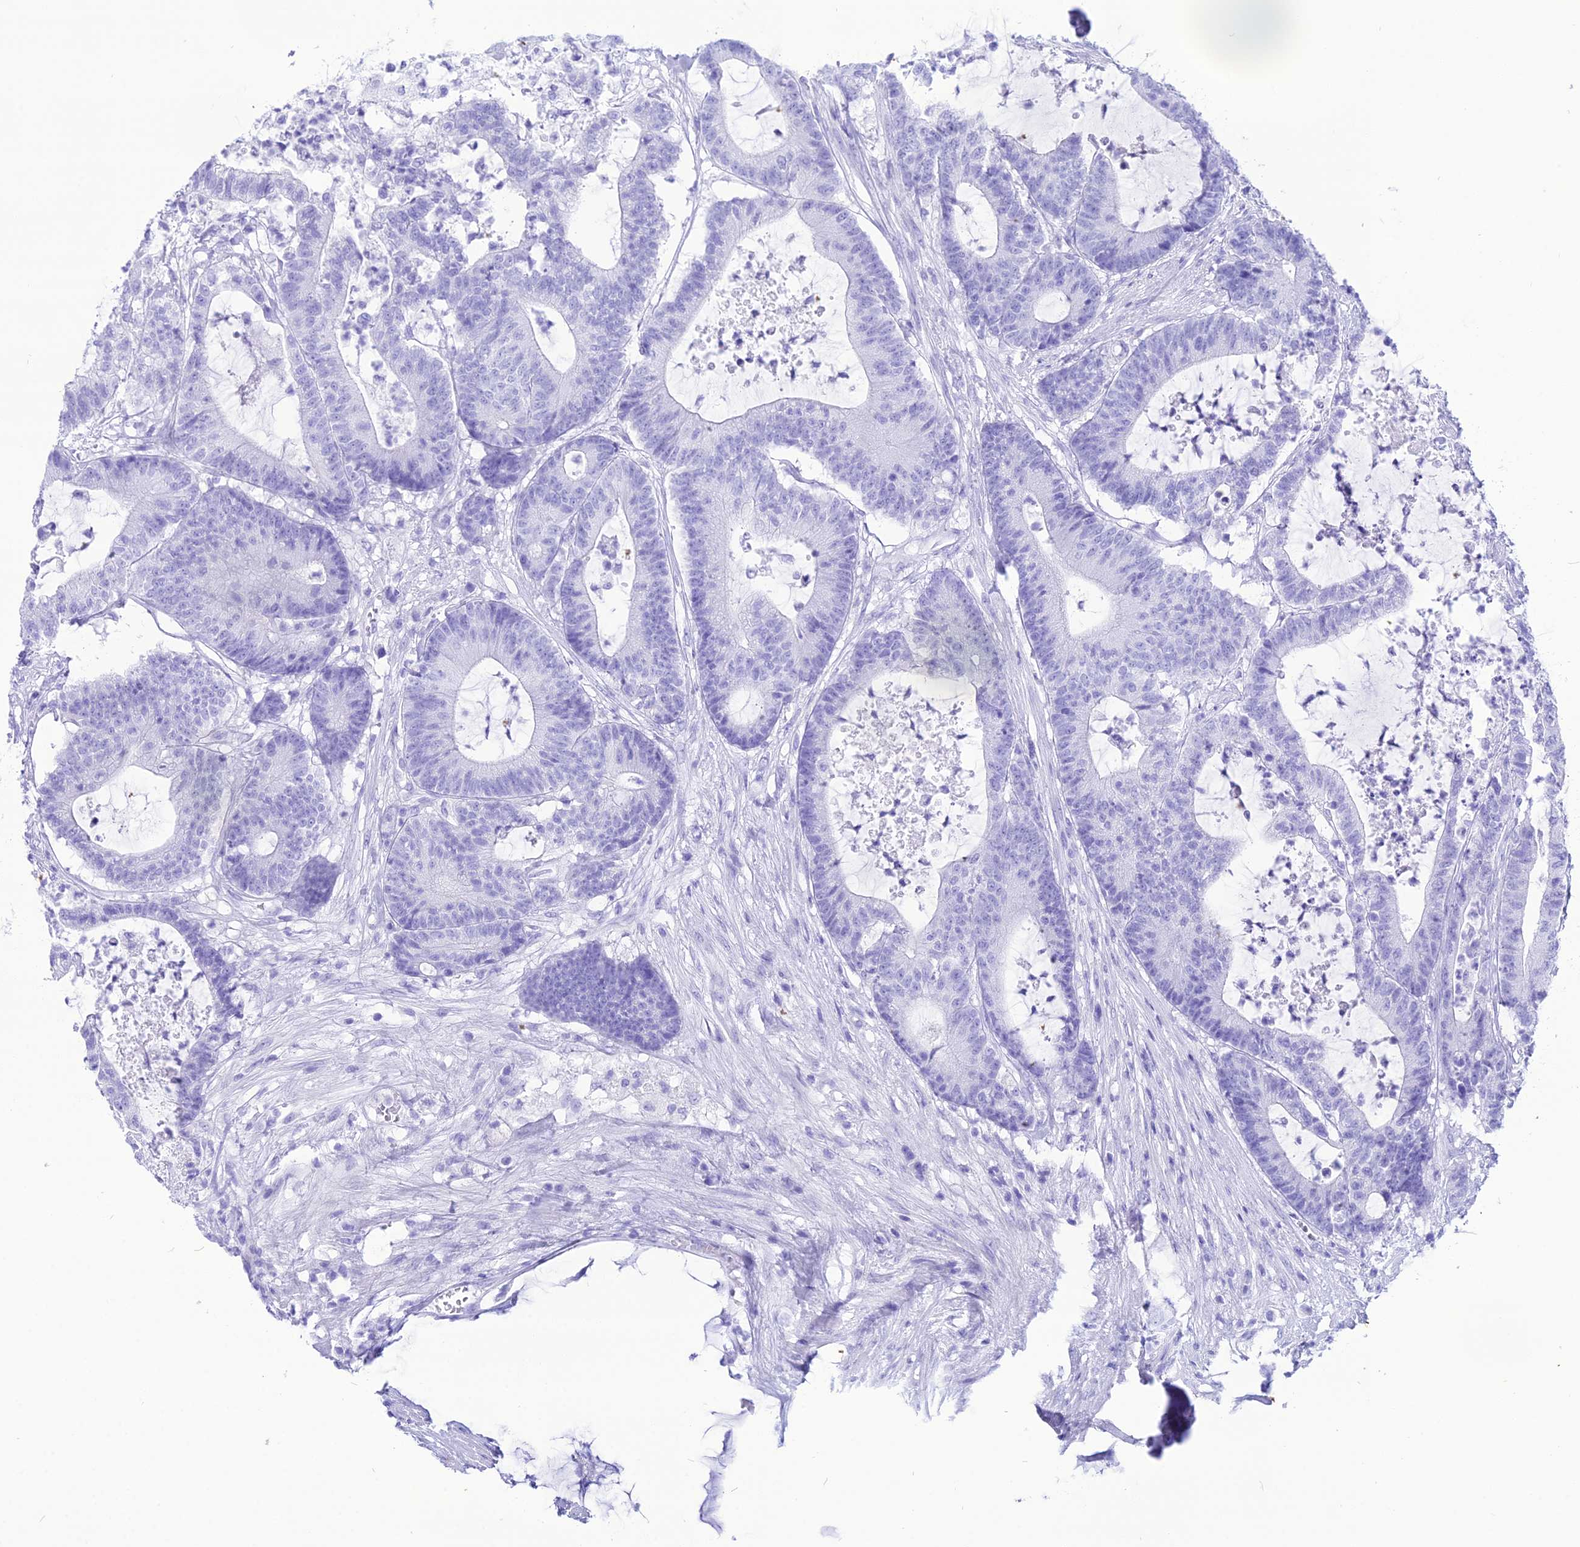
{"staining": {"intensity": "negative", "quantity": "none", "location": "none"}, "tissue": "colorectal cancer", "cell_type": "Tumor cells", "image_type": "cancer", "snomed": [{"axis": "morphology", "description": "Adenocarcinoma, NOS"}, {"axis": "topography", "description": "Colon"}], "caption": "Photomicrograph shows no significant protein expression in tumor cells of colorectal cancer.", "gene": "PNMA5", "patient": {"sex": "female", "age": 84}}